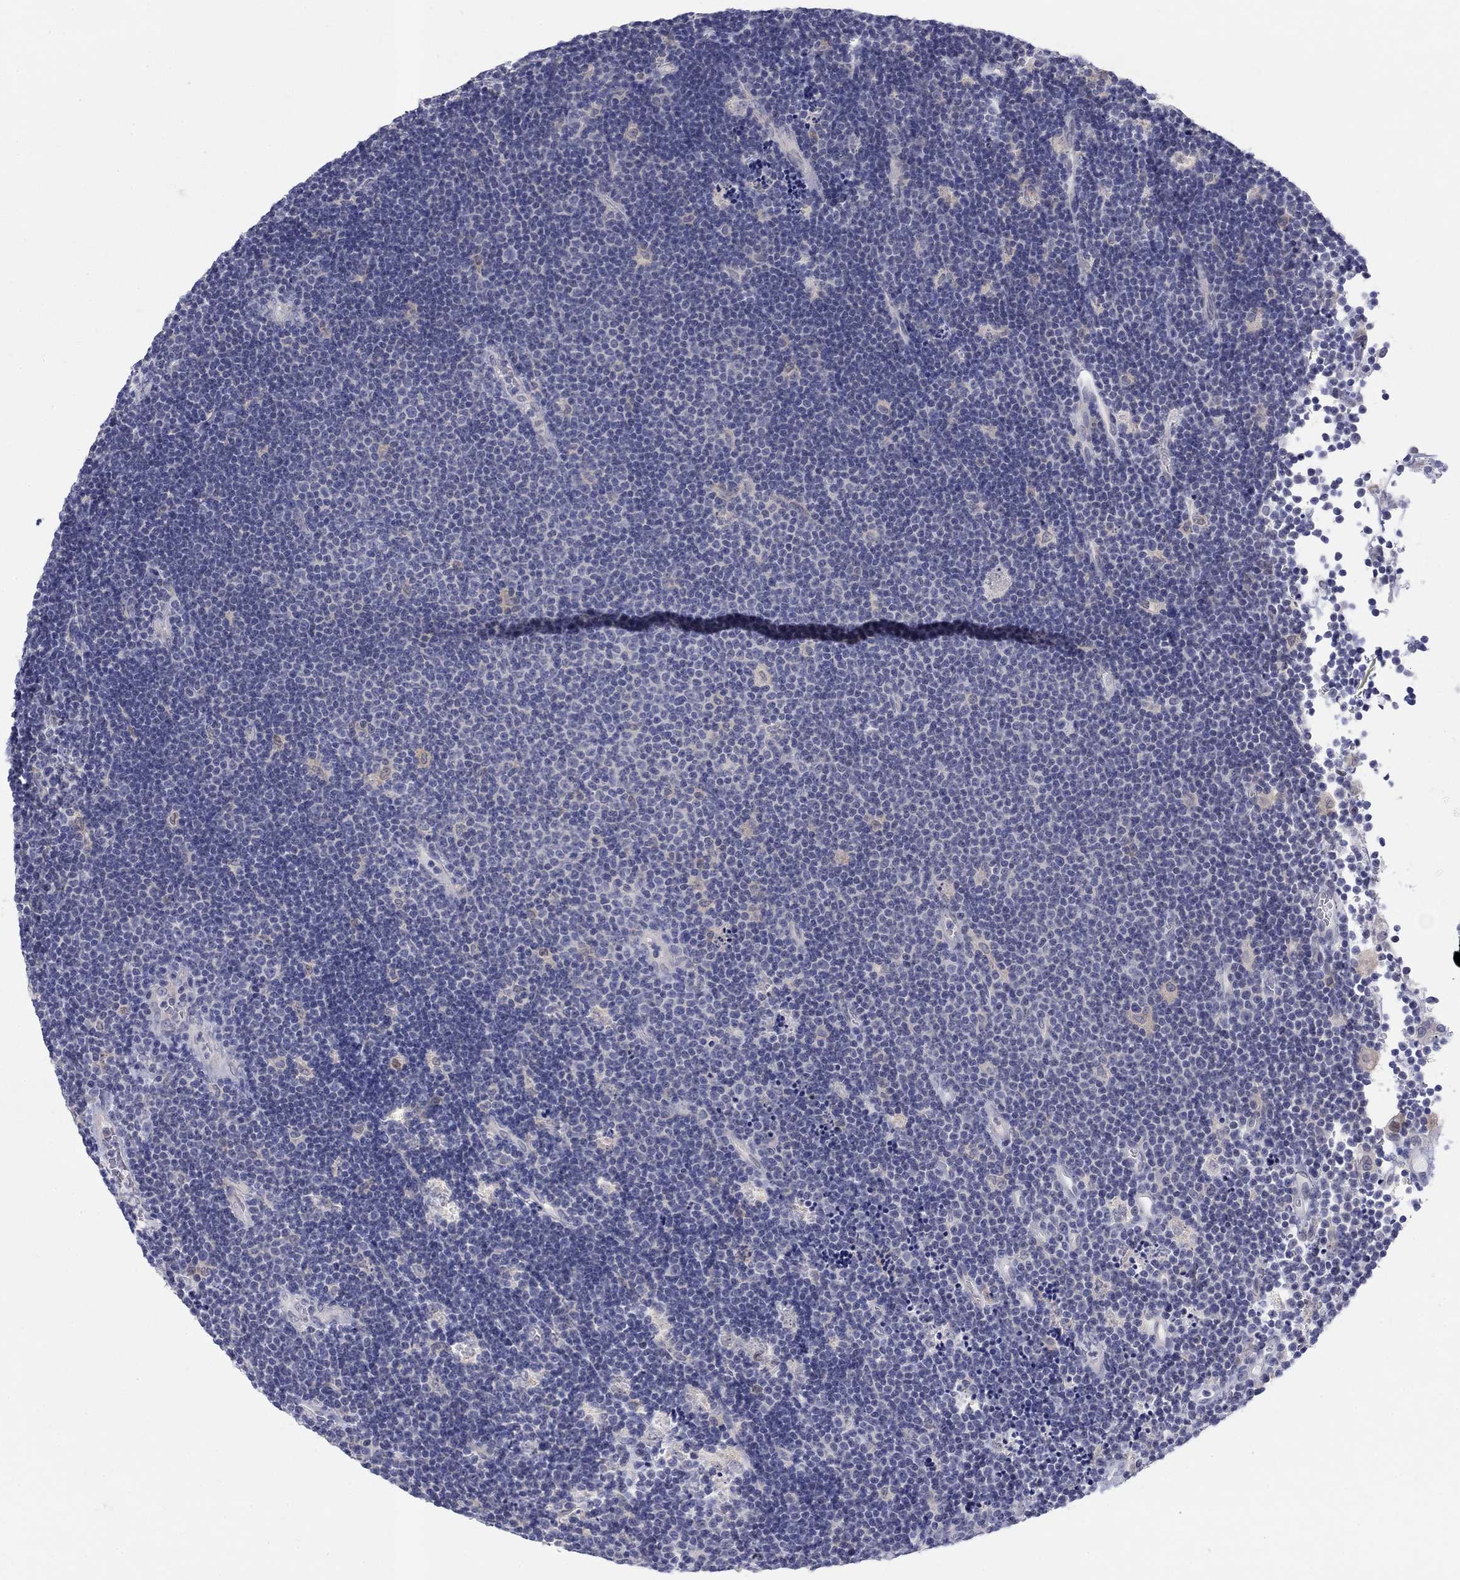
{"staining": {"intensity": "negative", "quantity": "none", "location": "none"}, "tissue": "lymphoma", "cell_type": "Tumor cells", "image_type": "cancer", "snomed": [{"axis": "morphology", "description": "Malignant lymphoma, non-Hodgkin's type, Low grade"}, {"axis": "topography", "description": "Brain"}], "caption": "The photomicrograph displays no staining of tumor cells in lymphoma.", "gene": "EGFLAM", "patient": {"sex": "female", "age": 66}}